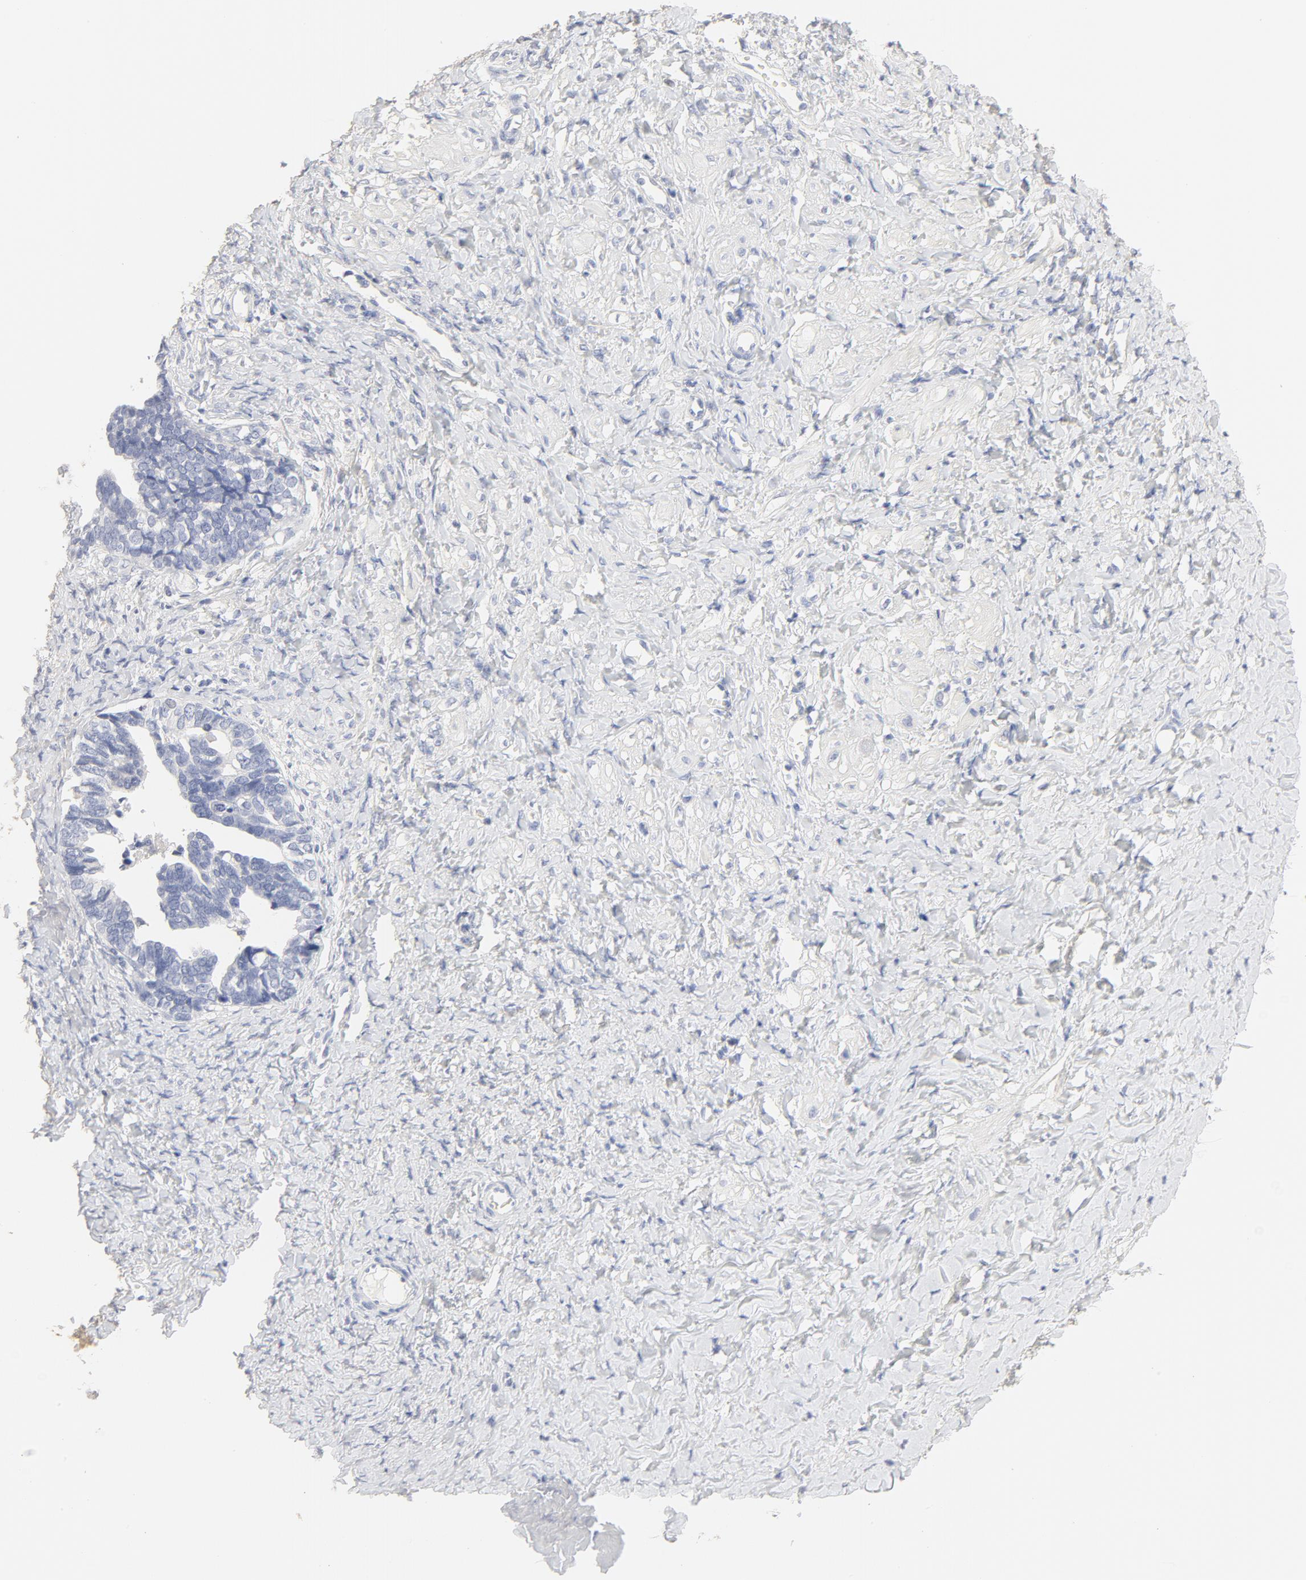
{"staining": {"intensity": "negative", "quantity": "none", "location": "none"}, "tissue": "ovarian cancer", "cell_type": "Tumor cells", "image_type": "cancer", "snomed": [{"axis": "morphology", "description": "Cystadenocarcinoma, serous, NOS"}, {"axis": "topography", "description": "Ovary"}], "caption": "The histopathology image exhibits no staining of tumor cells in ovarian cancer (serous cystadenocarcinoma). (DAB immunohistochemistry with hematoxylin counter stain).", "gene": "FCGBP", "patient": {"sex": "female", "age": 77}}